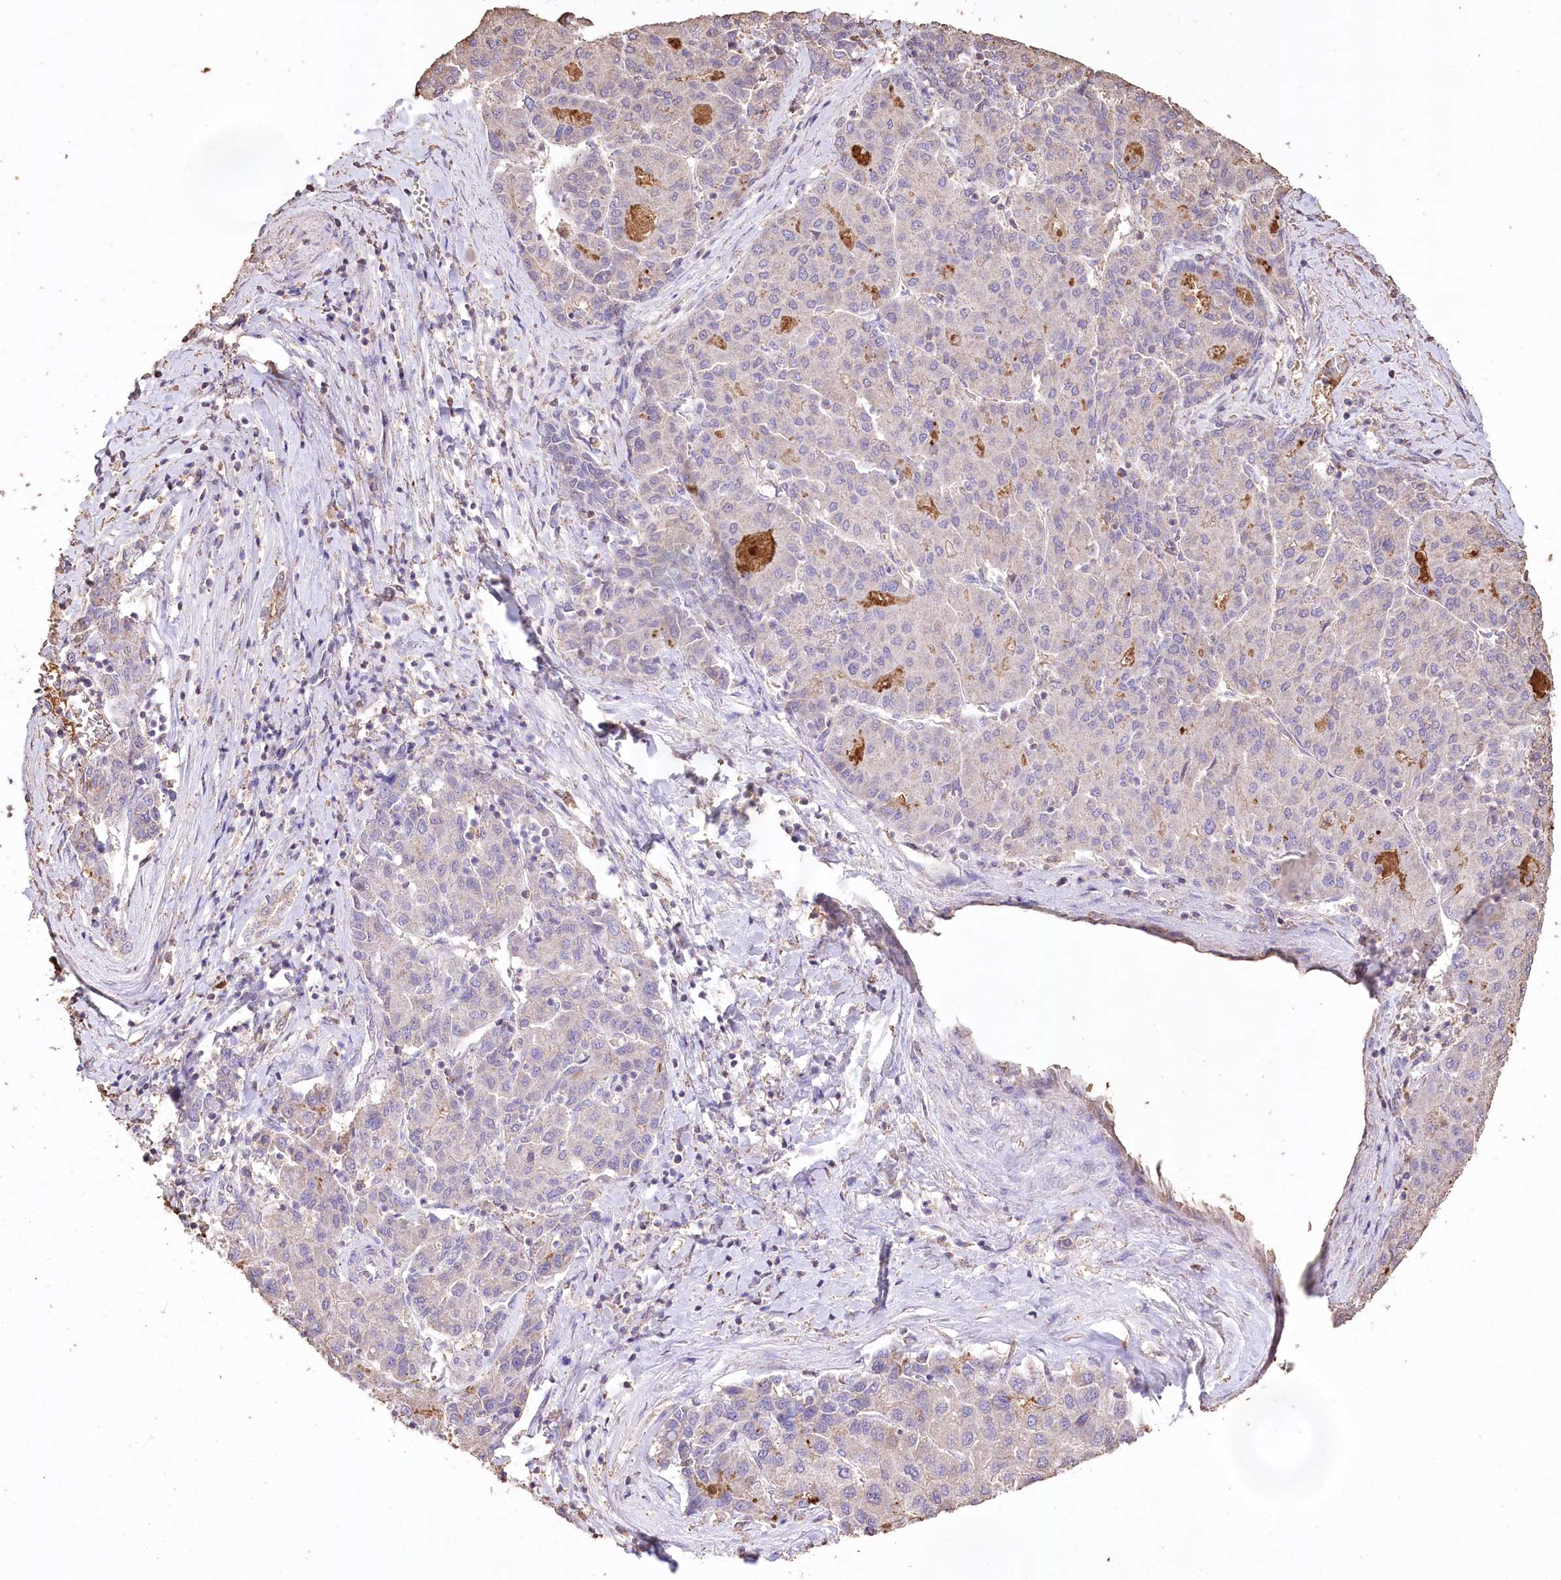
{"staining": {"intensity": "negative", "quantity": "none", "location": "none"}, "tissue": "liver cancer", "cell_type": "Tumor cells", "image_type": "cancer", "snomed": [{"axis": "morphology", "description": "Carcinoma, Hepatocellular, NOS"}, {"axis": "topography", "description": "Liver"}], "caption": "The photomicrograph demonstrates no staining of tumor cells in liver cancer (hepatocellular carcinoma).", "gene": "IREB2", "patient": {"sex": "male", "age": 65}}